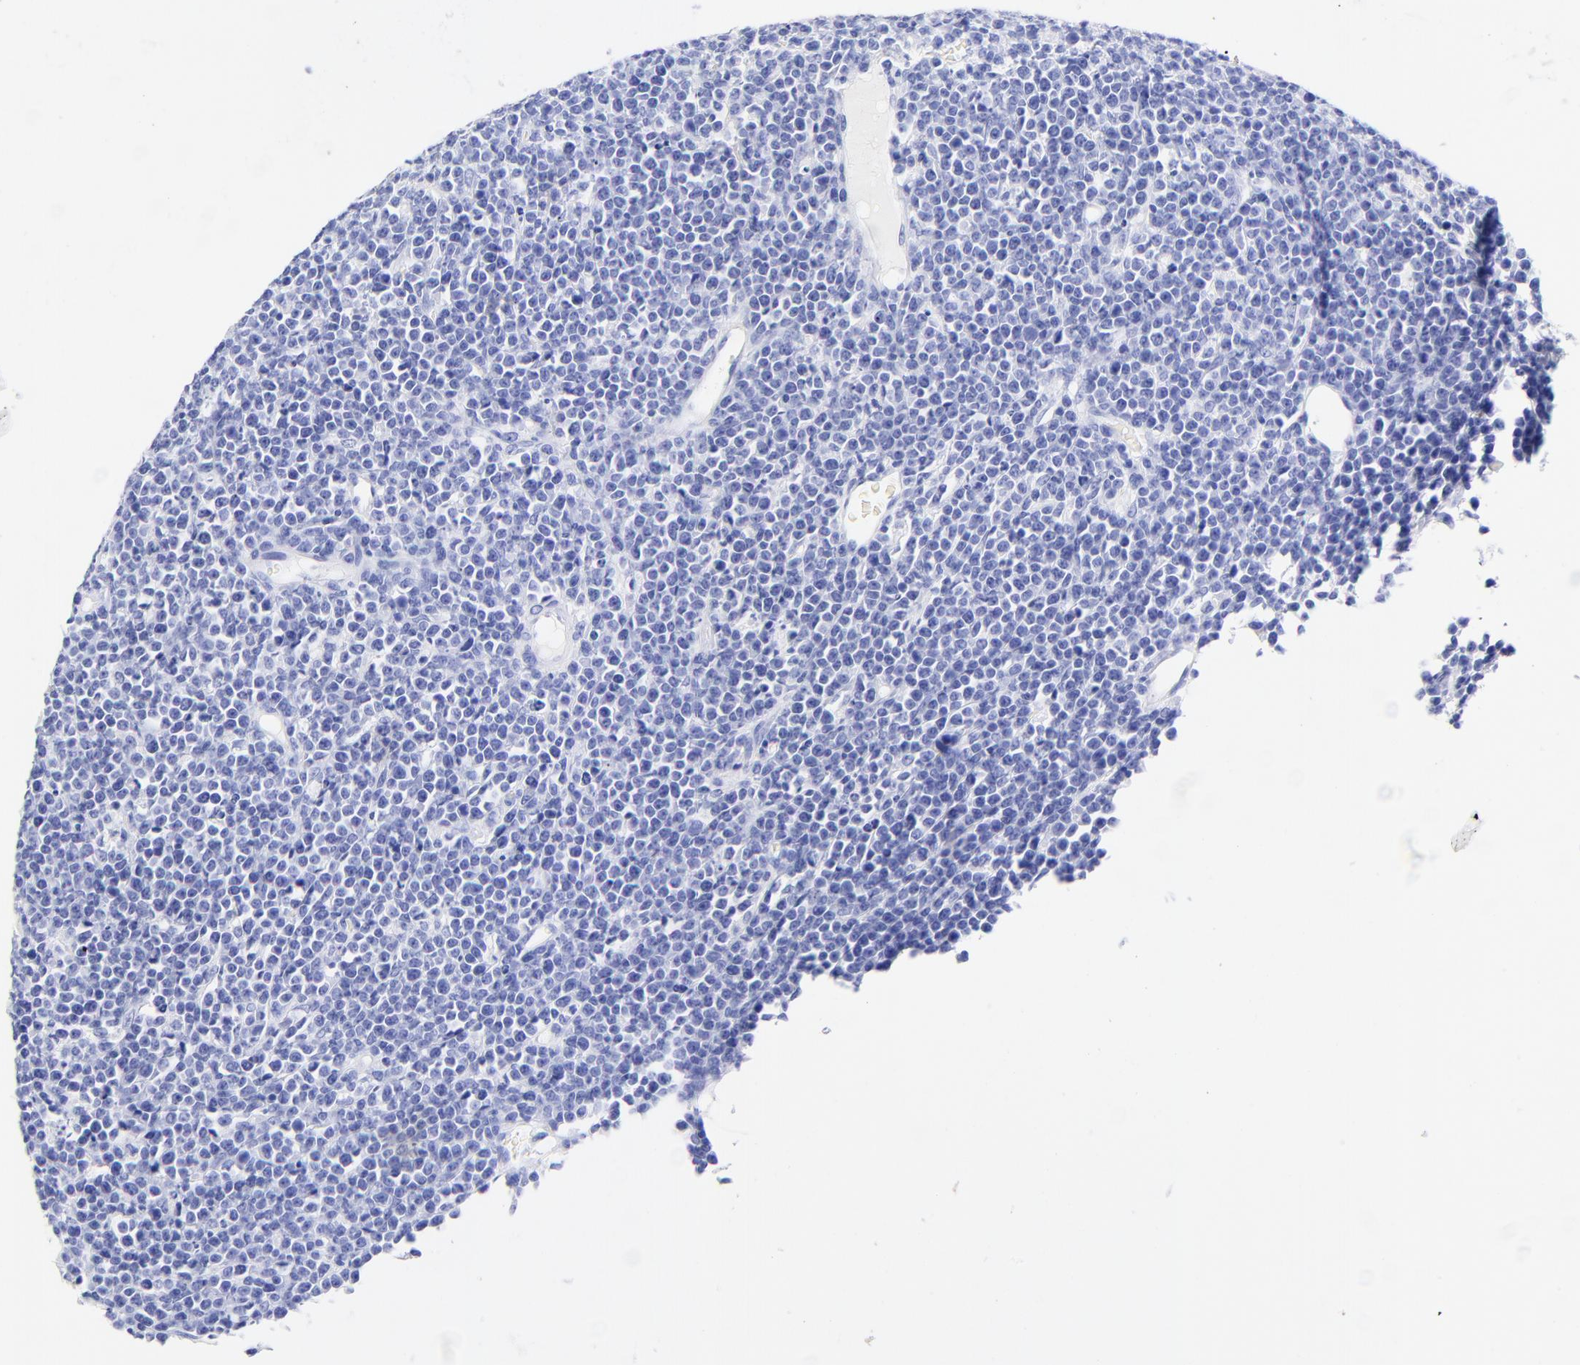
{"staining": {"intensity": "negative", "quantity": "none", "location": "none"}, "tissue": "lymphoma", "cell_type": "Tumor cells", "image_type": "cancer", "snomed": [{"axis": "morphology", "description": "Malignant lymphoma, non-Hodgkin's type, High grade"}, {"axis": "topography", "description": "Ovary"}], "caption": "High magnification brightfield microscopy of lymphoma stained with DAB (brown) and counterstained with hematoxylin (blue): tumor cells show no significant staining. (DAB immunohistochemistry (IHC), high magnification).", "gene": "KRT19", "patient": {"sex": "female", "age": 56}}